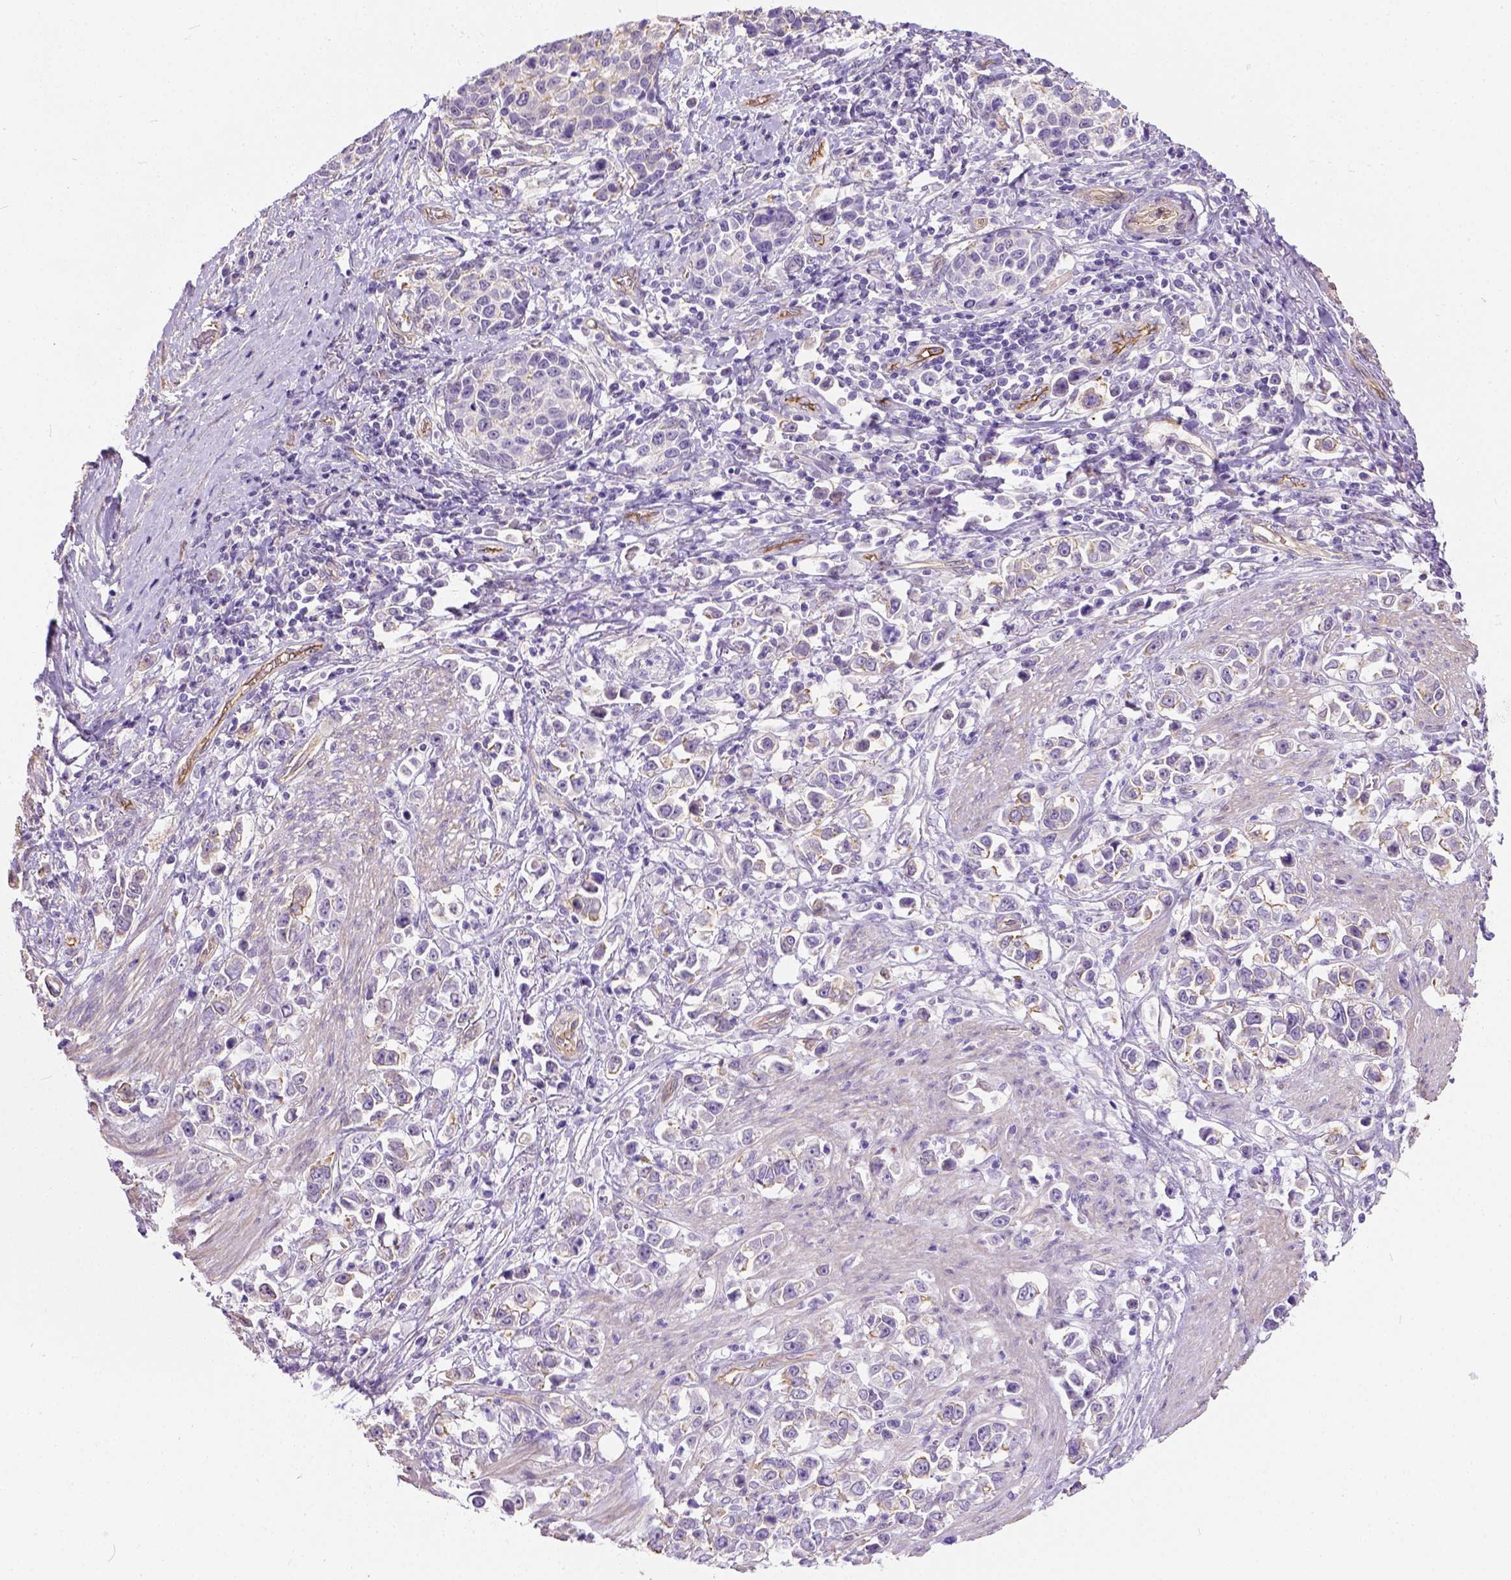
{"staining": {"intensity": "moderate", "quantity": "<25%", "location": "cytoplasmic/membranous"}, "tissue": "stomach cancer", "cell_type": "Tumor cells", "image_type": "cancer", "snomed": [{"axis": "morphology", "description": "Adenocarcinoma, NOS"}, {"axis": "topography", "description": "Stomach"}], "caption": "Immunohistochemical staining of human adenocarcinoma (stomach) displays moderate cytoplasmic/membranous protein staining in about <25% of tumor cells.", "gene": "PHF7", "patient": {"sex": "male", "age": 93}}